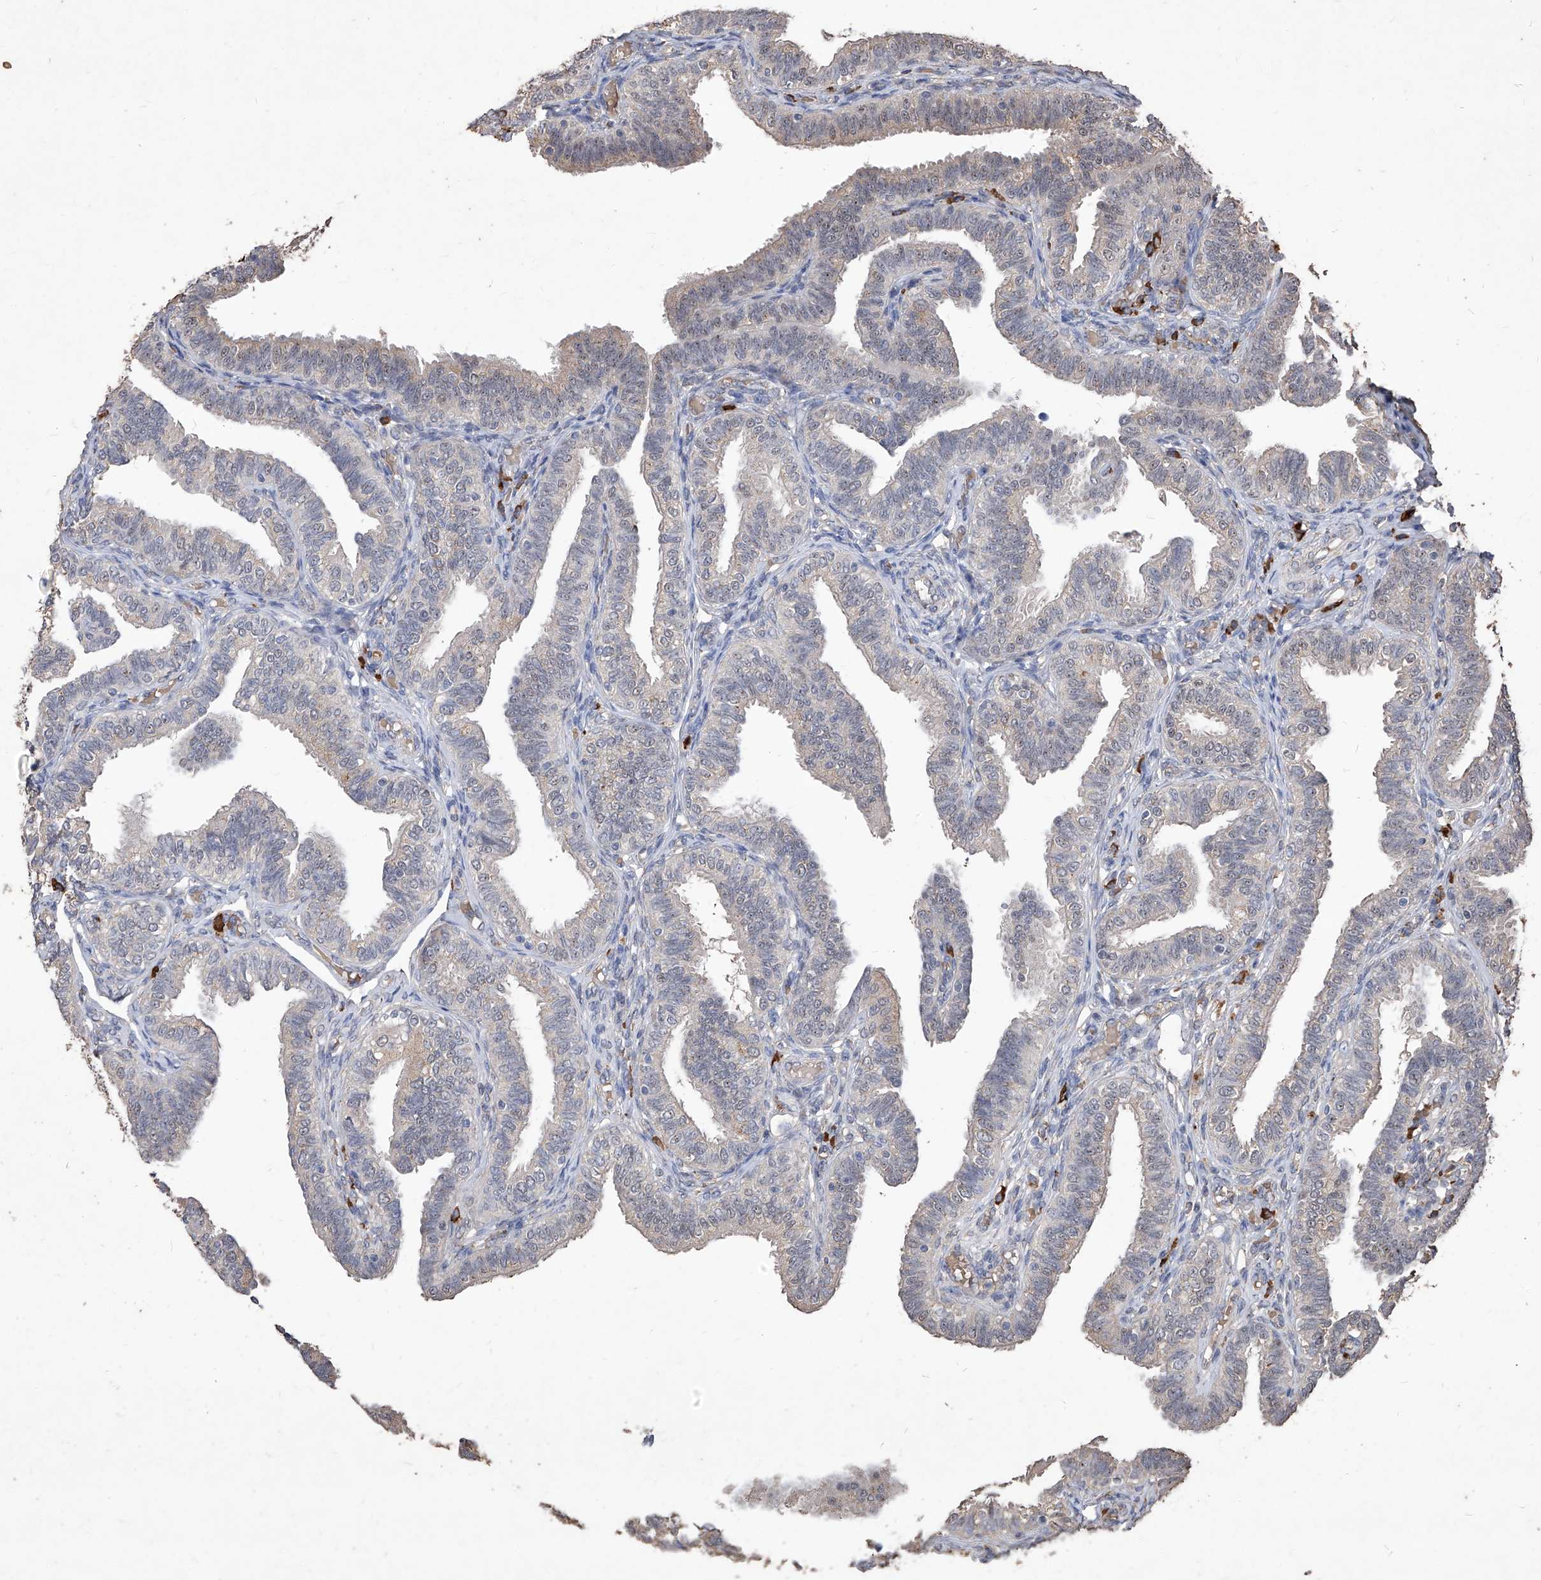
{"staining": {"intensity": "weak", "quantity": "25%-75%", "location": "cytoplasmic/membranous,nuclear"}, "tissue": "fallopian tube", "cell_type": "Glandular cells", "image_type": "normal", "snomed": [{"axis": "morphology", "description": "Normal tissue, NOS"}, {"axis": "topography", "description": "Fallopian tube"}], "caption": "Brown immunohistochemical staining in benign fallopian tube exhibits weak cytoplasmic/membranous,nuclear positivity in approximately 25%-75% of glandular cells. The staining was performed using DAB (3,3'-diaminobenzidine), with brown indicating positive protein expression. Nuclei are stained blue with hematoxylin.", "gene": "EML1", "patient": {"sex": "female", "age": 39}}